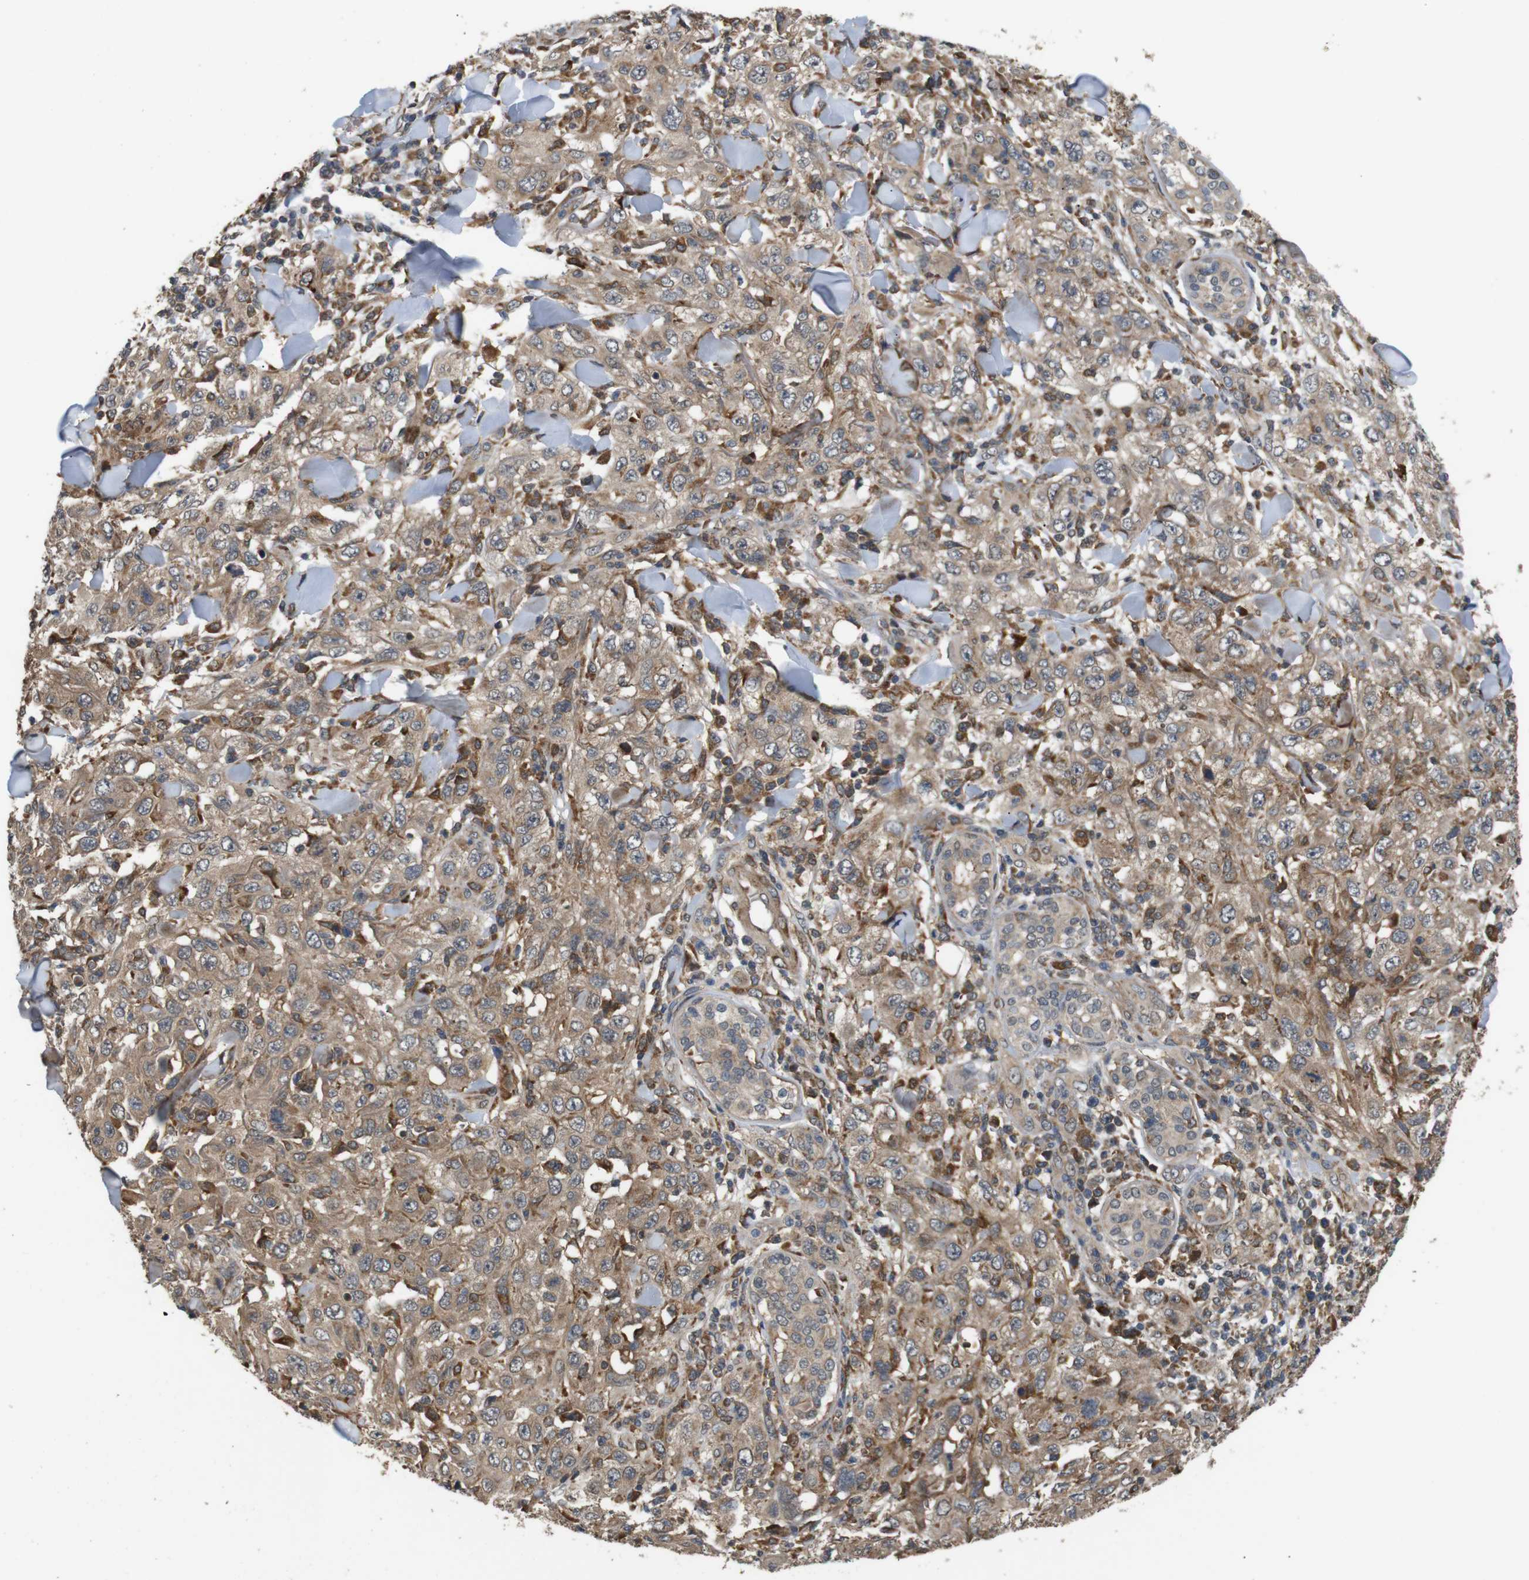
{"staining": {"intensity": "moderate", "quantity": ">75%", "location": "cytoplasmic/membranous"}, "tissue": "skin cancer", "cell_type": "Tumor cells", "image_type": "cancer", "snomed": [{"axis": "morphology", "description": "Squamous cell carcinoma, NOS"}, {"axis": "topography", "description": "Skin"}], "caption": "Squamous cell carcinoma (skin) was stained to show a protein in brown. There is medium levels of moderate cytoplasmic/membranous expression in approximately >75% of tumor cells. The staining was performed using DAB (3,3'-diaminobenzidine) to visualize the protein expression in brown, while the nuclei were stained in blue with hematoxylin (Magnification: 20x).", "gene": "EPHB2", "patient": {"sex": "female", "age": 88}}